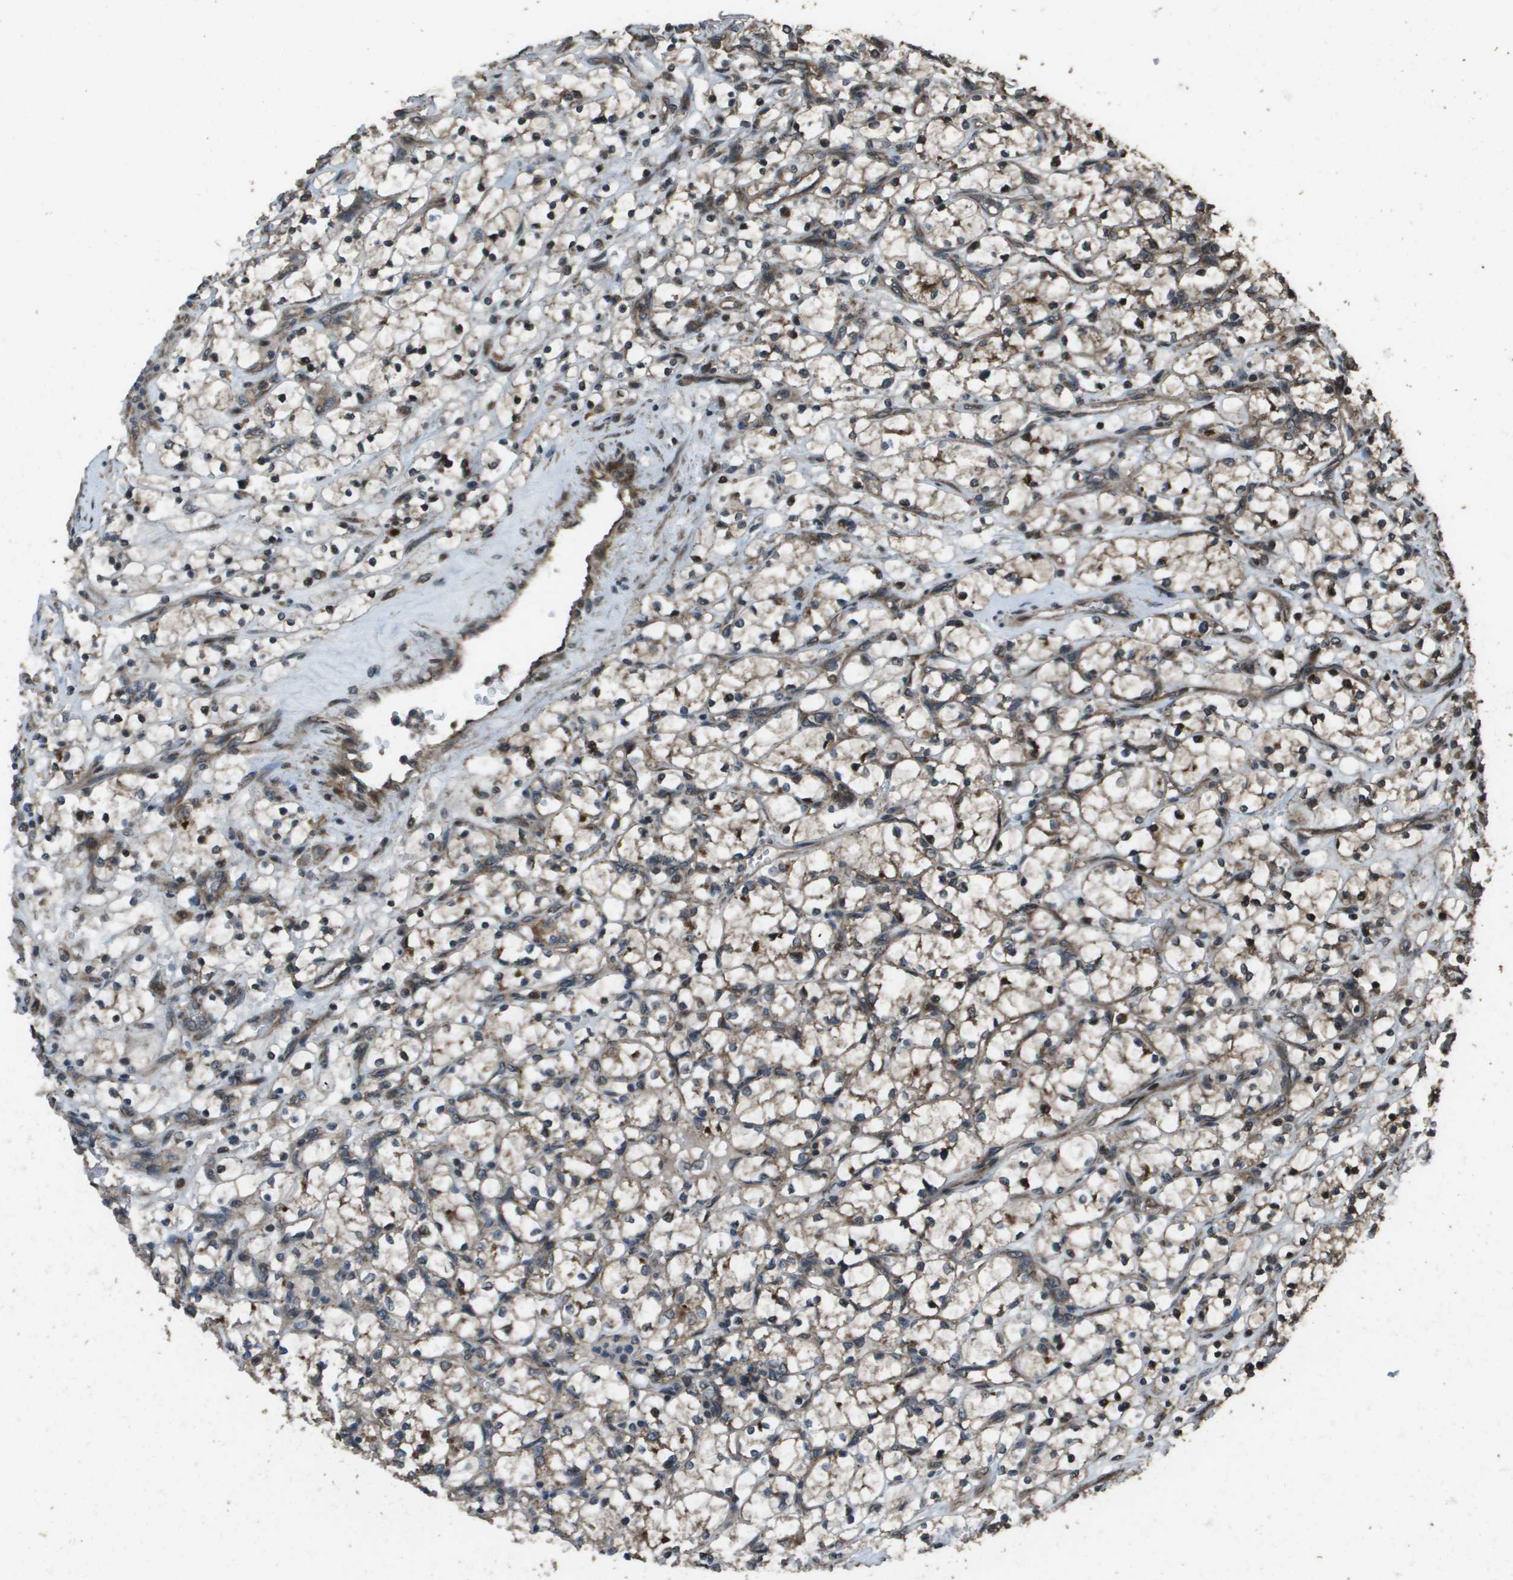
{"staining": {"intensity": "weak", "quantity": ">75%", "location": "cytoplasmic/membranous"}, "tissue": "renal cancer", "cell_type": "Tumor cells", "image_type": "cancer", "snomed": [{"axis": "morphology", "description": "Adenocarcinoma, NOS"}, {"axis": "topography", "description": "Kidney"}], "caption": "Protein expression analysis of human adenocarcinoma (renal) reveals weak cytoplasmic/membranous positivity in about >75% of tumor cells. (DAB IHC with brightfield microscopy, high magnification).", "gene": "FIG4", "patient": {"sex": "female", "age": 69}}